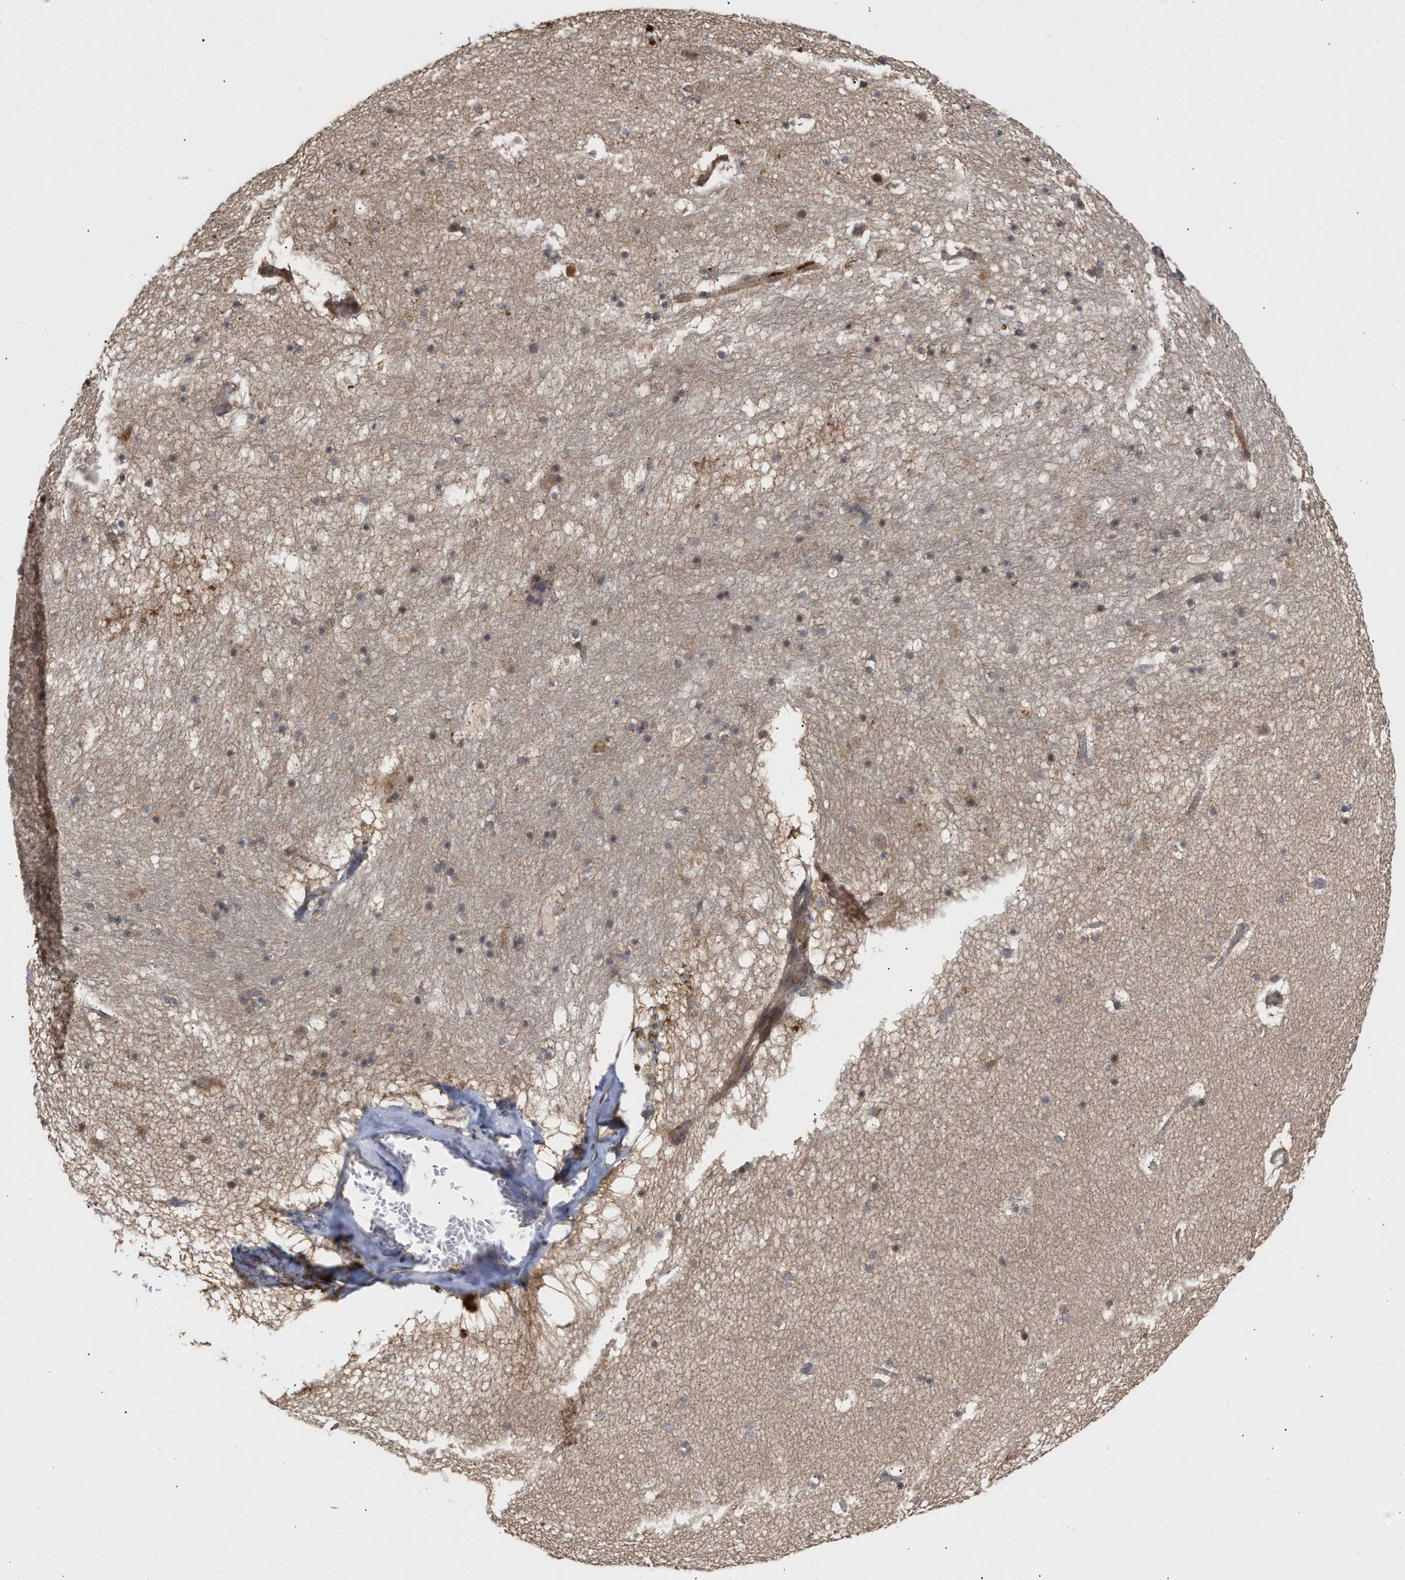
{"staining": {"intensity": "moderate", "quantity": "25%-75%", "location": "cytoplasmic/membranous"}, "tissue": "hippocampus", "cell_type": "Glial cells", "image_type": "normal", "snomed": [{"axis": "morphology", "description": "Normal tissue, NOS"}, {"axis": "topography", "description": "Hippocampus"}], "caption": "Immunohistochemical staining of unremarkable human hippocampus displays 25%-75% levels of moderate cytoplasmic/membranous protein expression in approximately 25%-75% of glial cells. (DAB (3,3'-diaminobenzidine) = brown stain, brightfield microscopy at high magnification).", "gene": "SAR1A", "patient": {"sex": "male", "age": 45}}